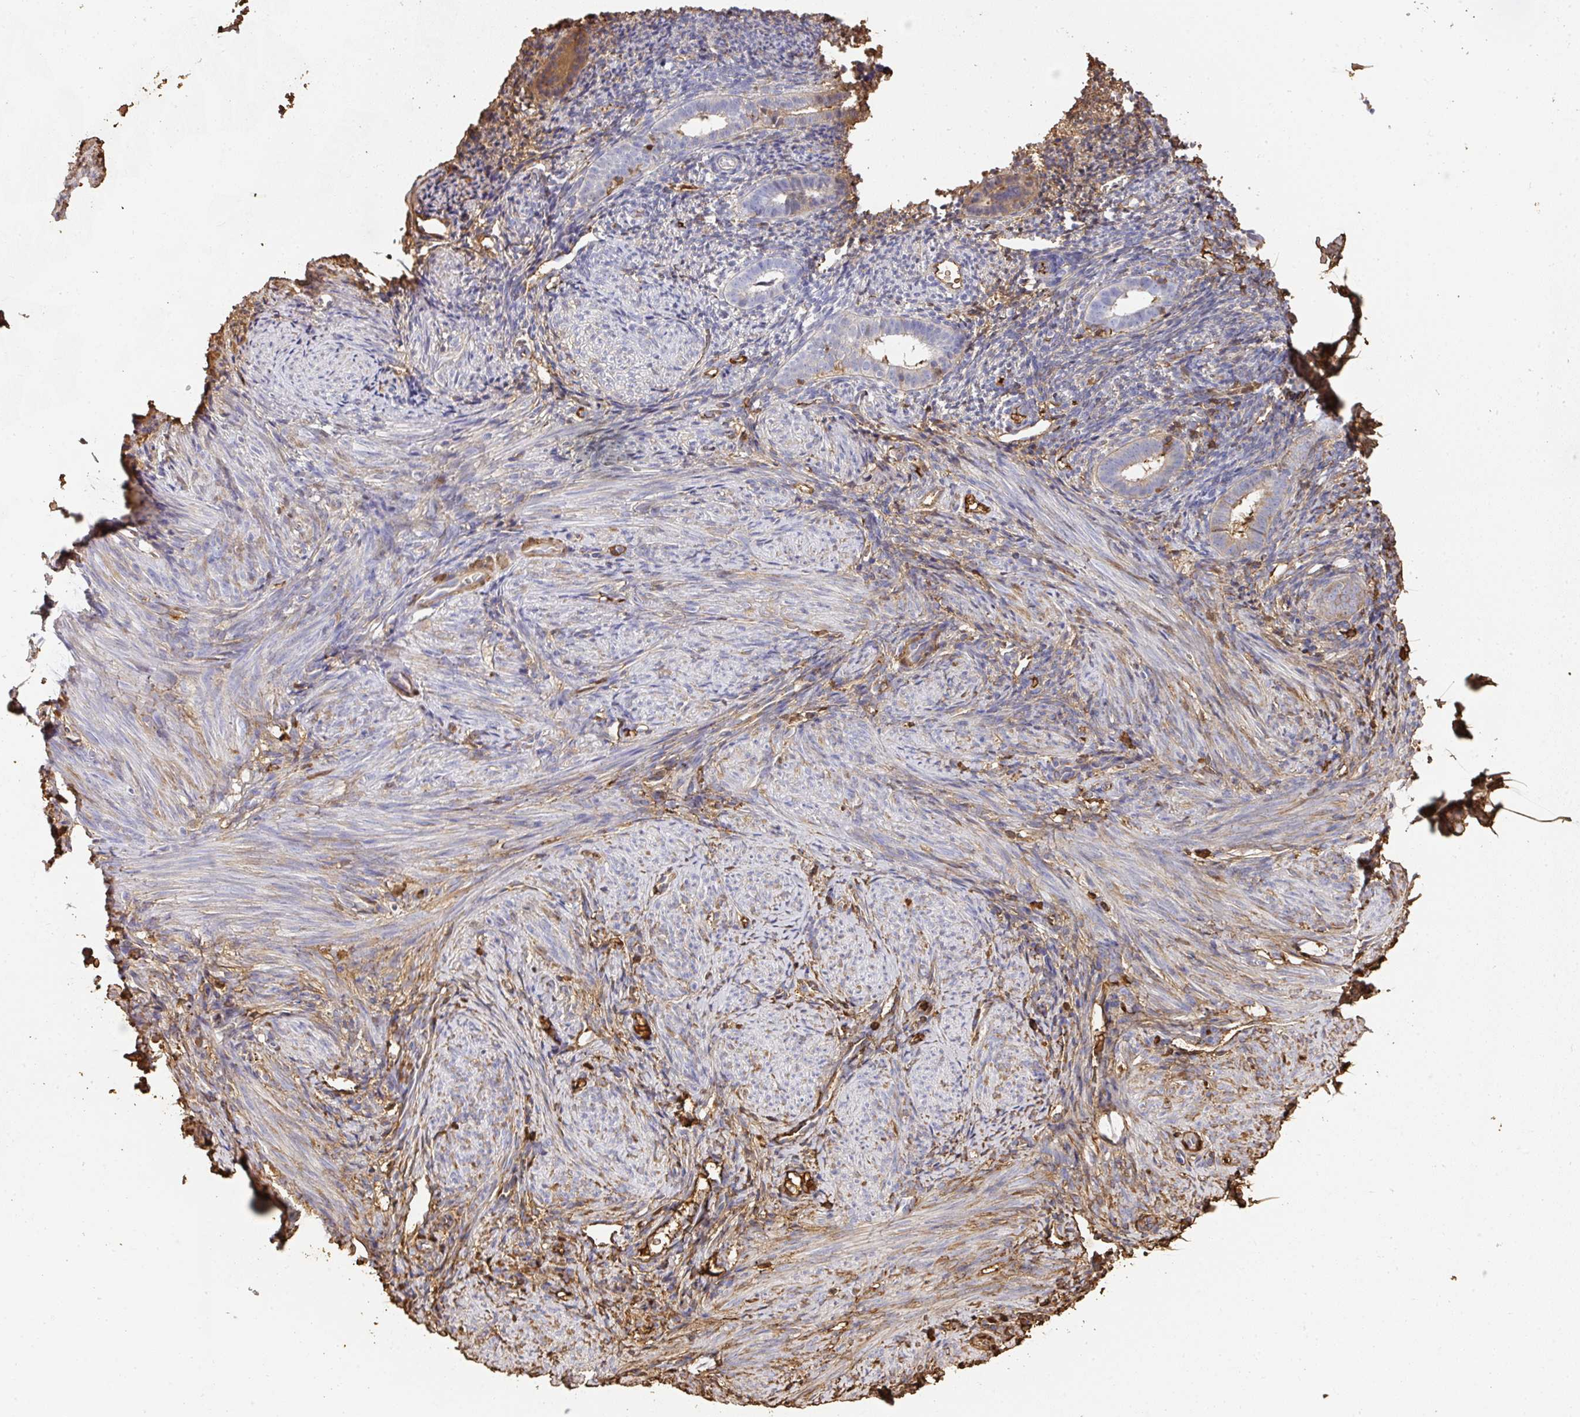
{"staining": {"intensity": "moderate", "quantity": "<25%", "location": "cytoplasmic/membranous"}, "tissue": "endometrium", "cell_type": "Cells in endometrial stroma", "image_type": "normal", "snomed": [{"axis": "morphology", "description": "Normal tissue, NOS"}, {"axis": "topography", "description": "Endometrium"}], "caption": "Brown immunohistochemical staining in unremarkable human endometrium displays moderate cytoplasmic/membranous expression in about <25% of cells in endometrial stroma.", "gene": "ALB", "patient": {"sex": "female", "age": 39}}